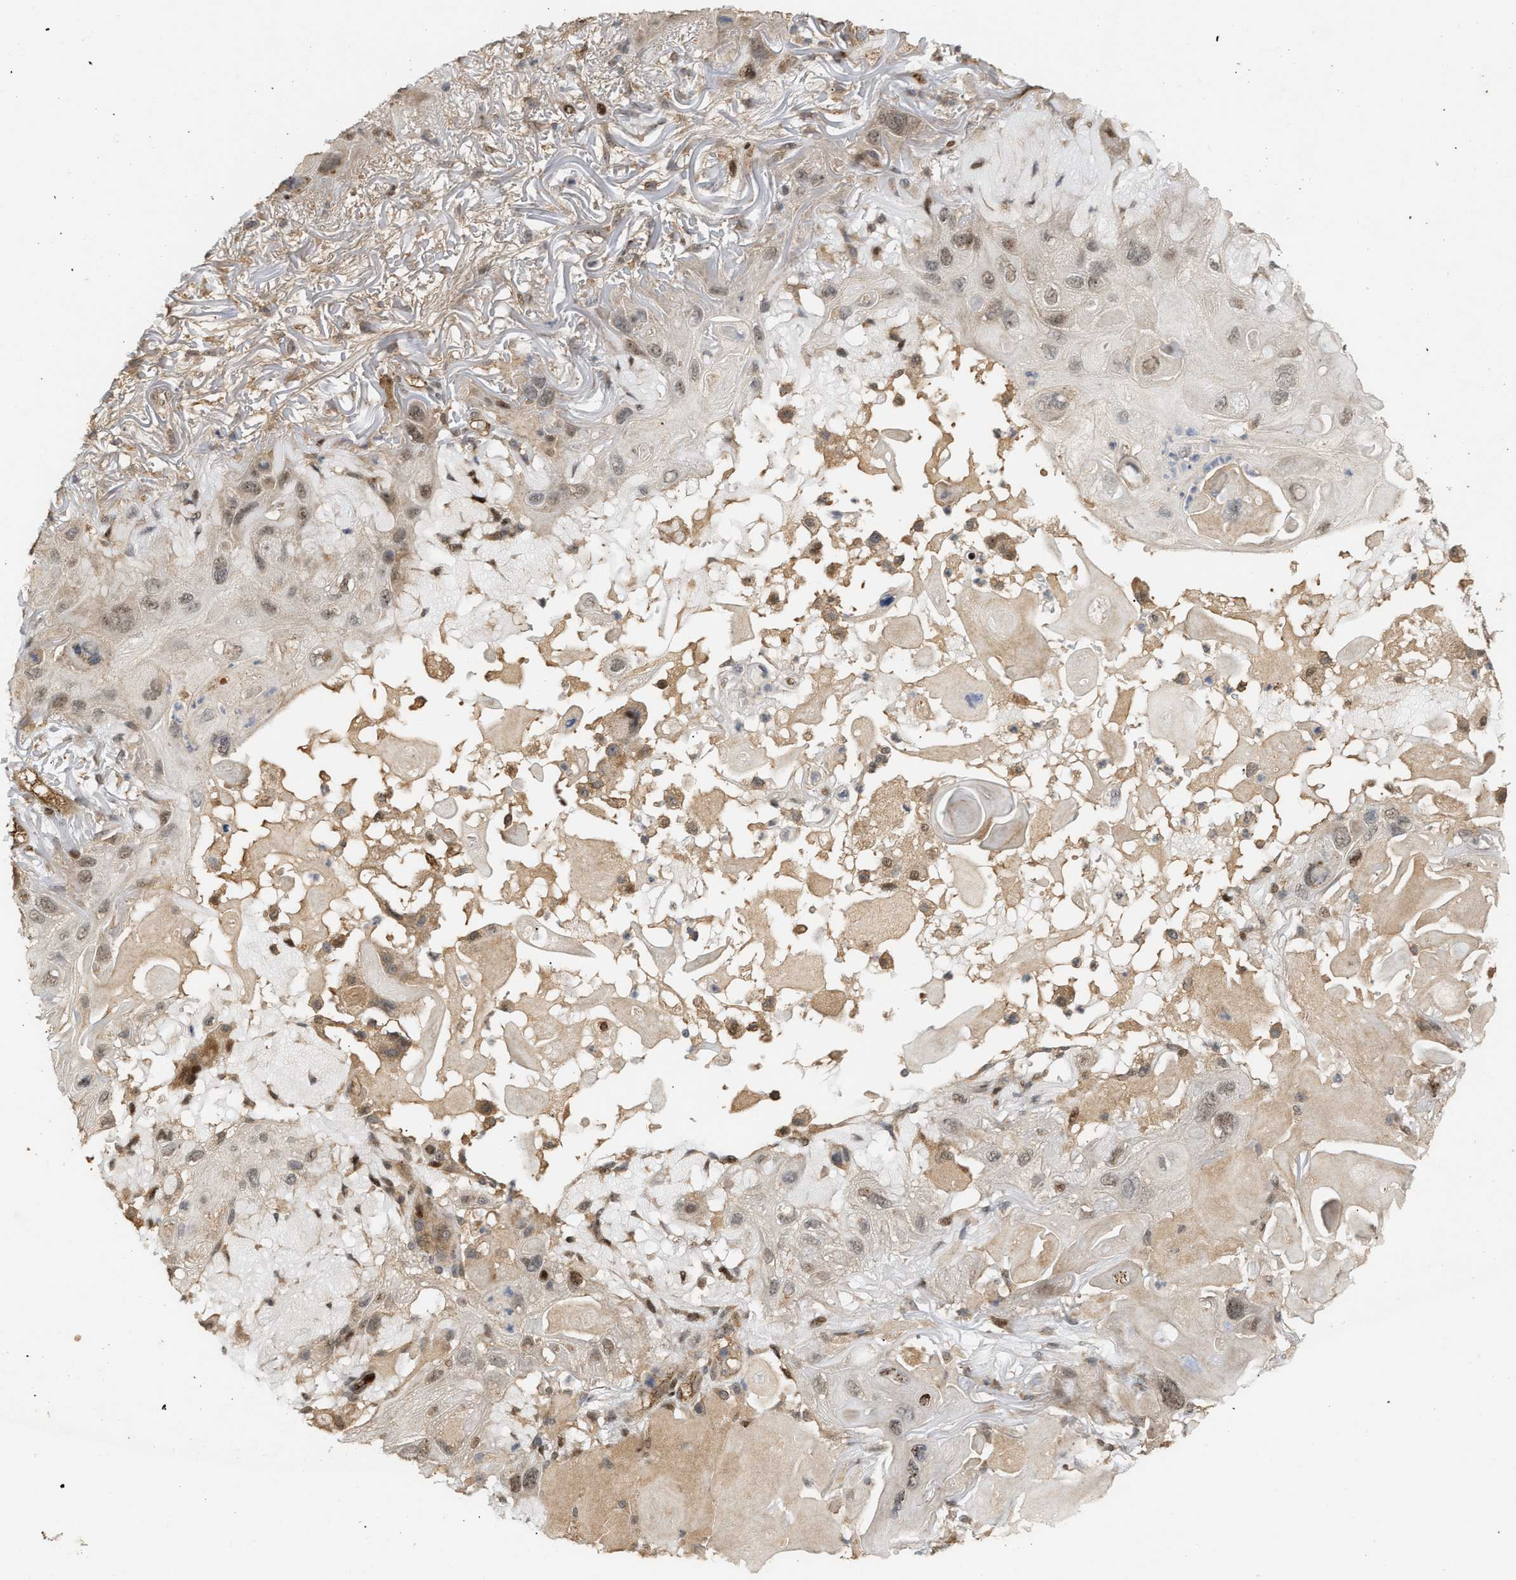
{"staining": {"intensity": "moderate", "quantity": "<25%", "location": "nuclear"}, "tissue": "skin cancer", "cell_type": "Tumor cells", "image_type": "cancer", "snomed": [{"axis": "morphology", "description": "Squamous cell carcinoma, NOS"}, {"axis": "topography", "description": "Skin"}], "caption": "Skin cancer (squamous cell carcinoma) stained with a brown dye reveals moderate nuclear positive staining in approximately <25% of tumor cells.", "gene": "ZFAND5", "patient": {"sex": "female", "age": 77}}